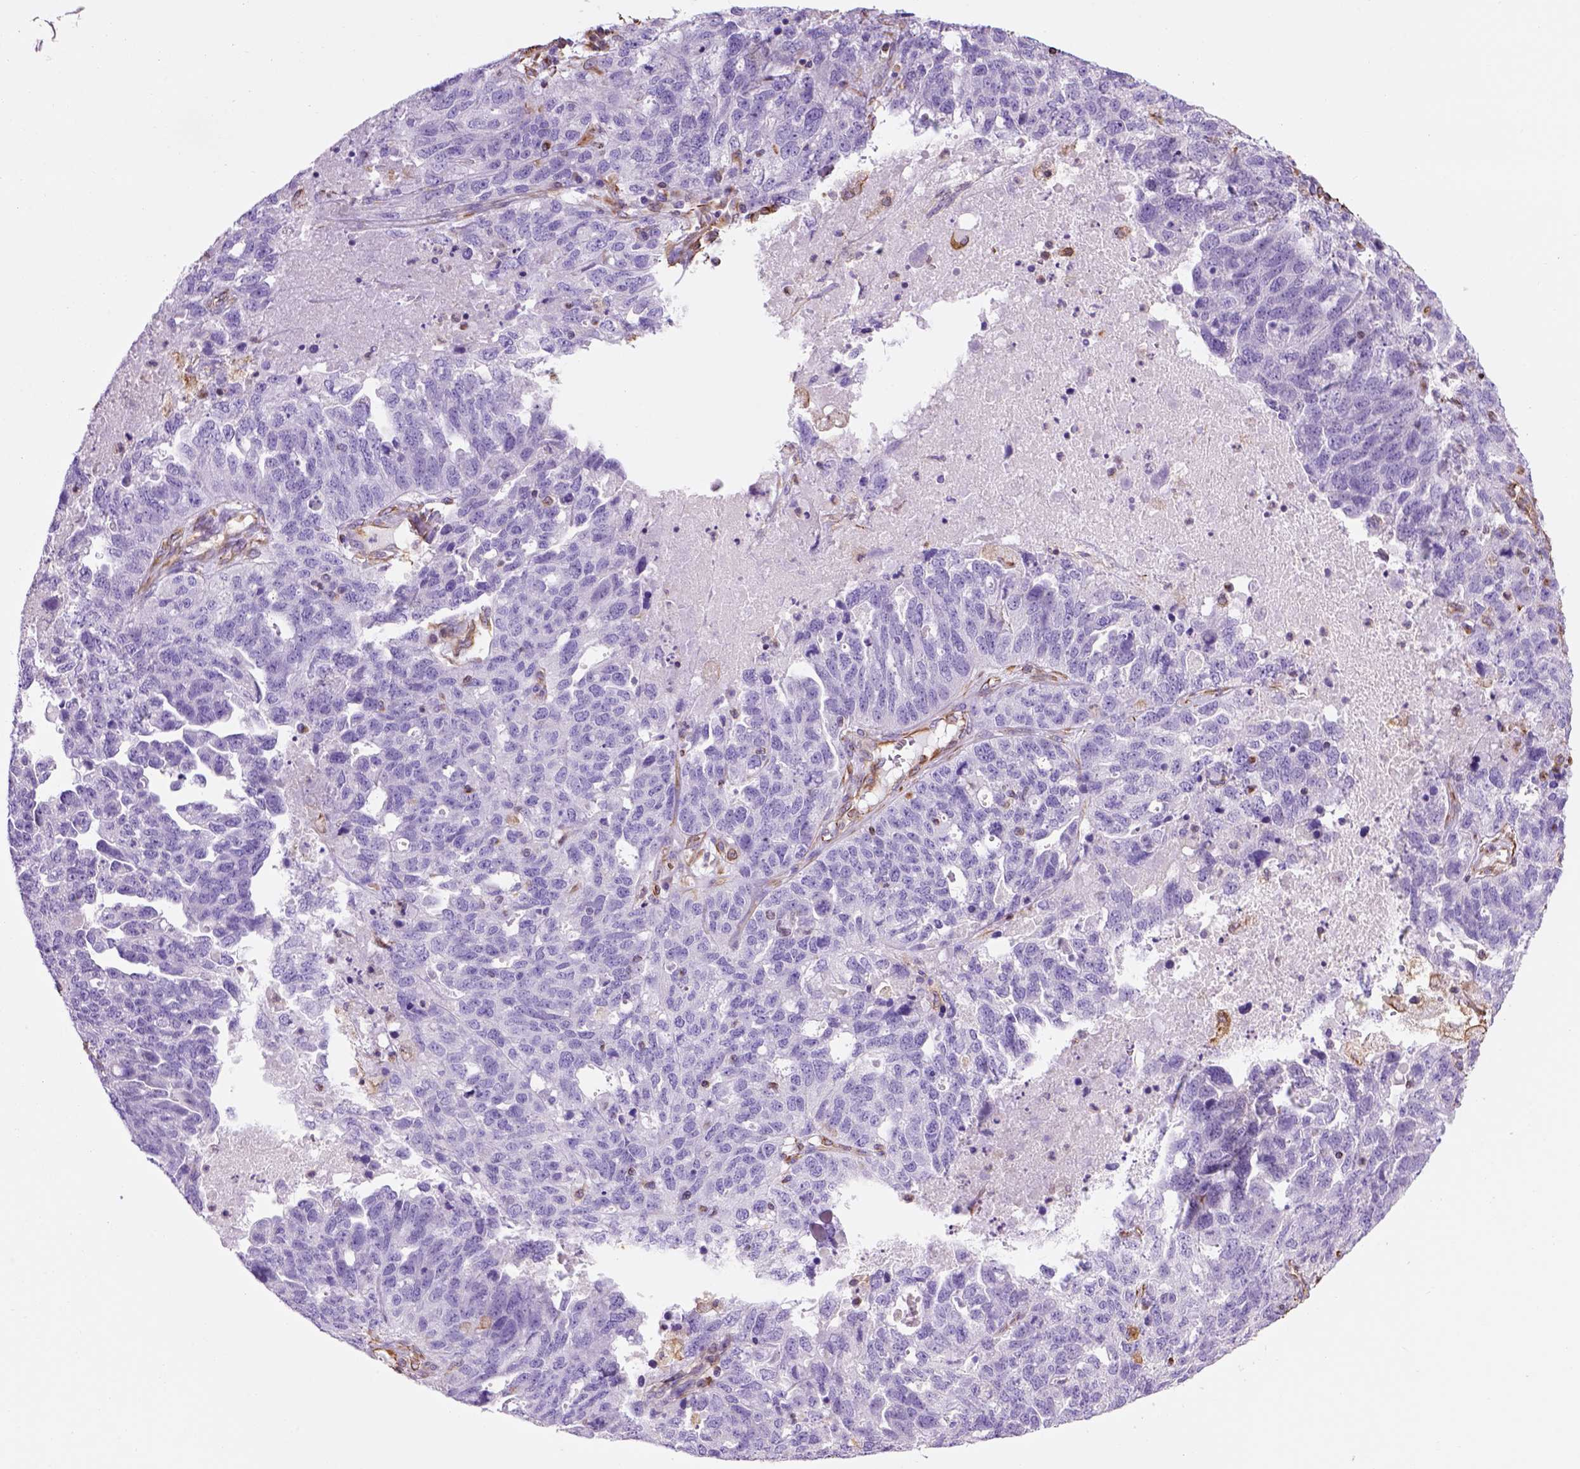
{"staining": {"intensity": "negative", "quantity": "none", "location": "none"}, "tissue": "ovarian cancer", "cell_type": "Tumor cells", "image_type": "cancer", "snomed": [{"axis": "morphology", "description": "Cystadenocarcinoma, serous, NOS"}, {"axis": "topography", "description": "Ovary"}], "caption": "The immunohistochemistry (IHC) micrograph has no significant expression in tumor cells of ovarian cancer (serous cystadenocarcinoma) tissue.", "gene": "ZZZ3", "patient": {"sex": "female", "age": 71}}